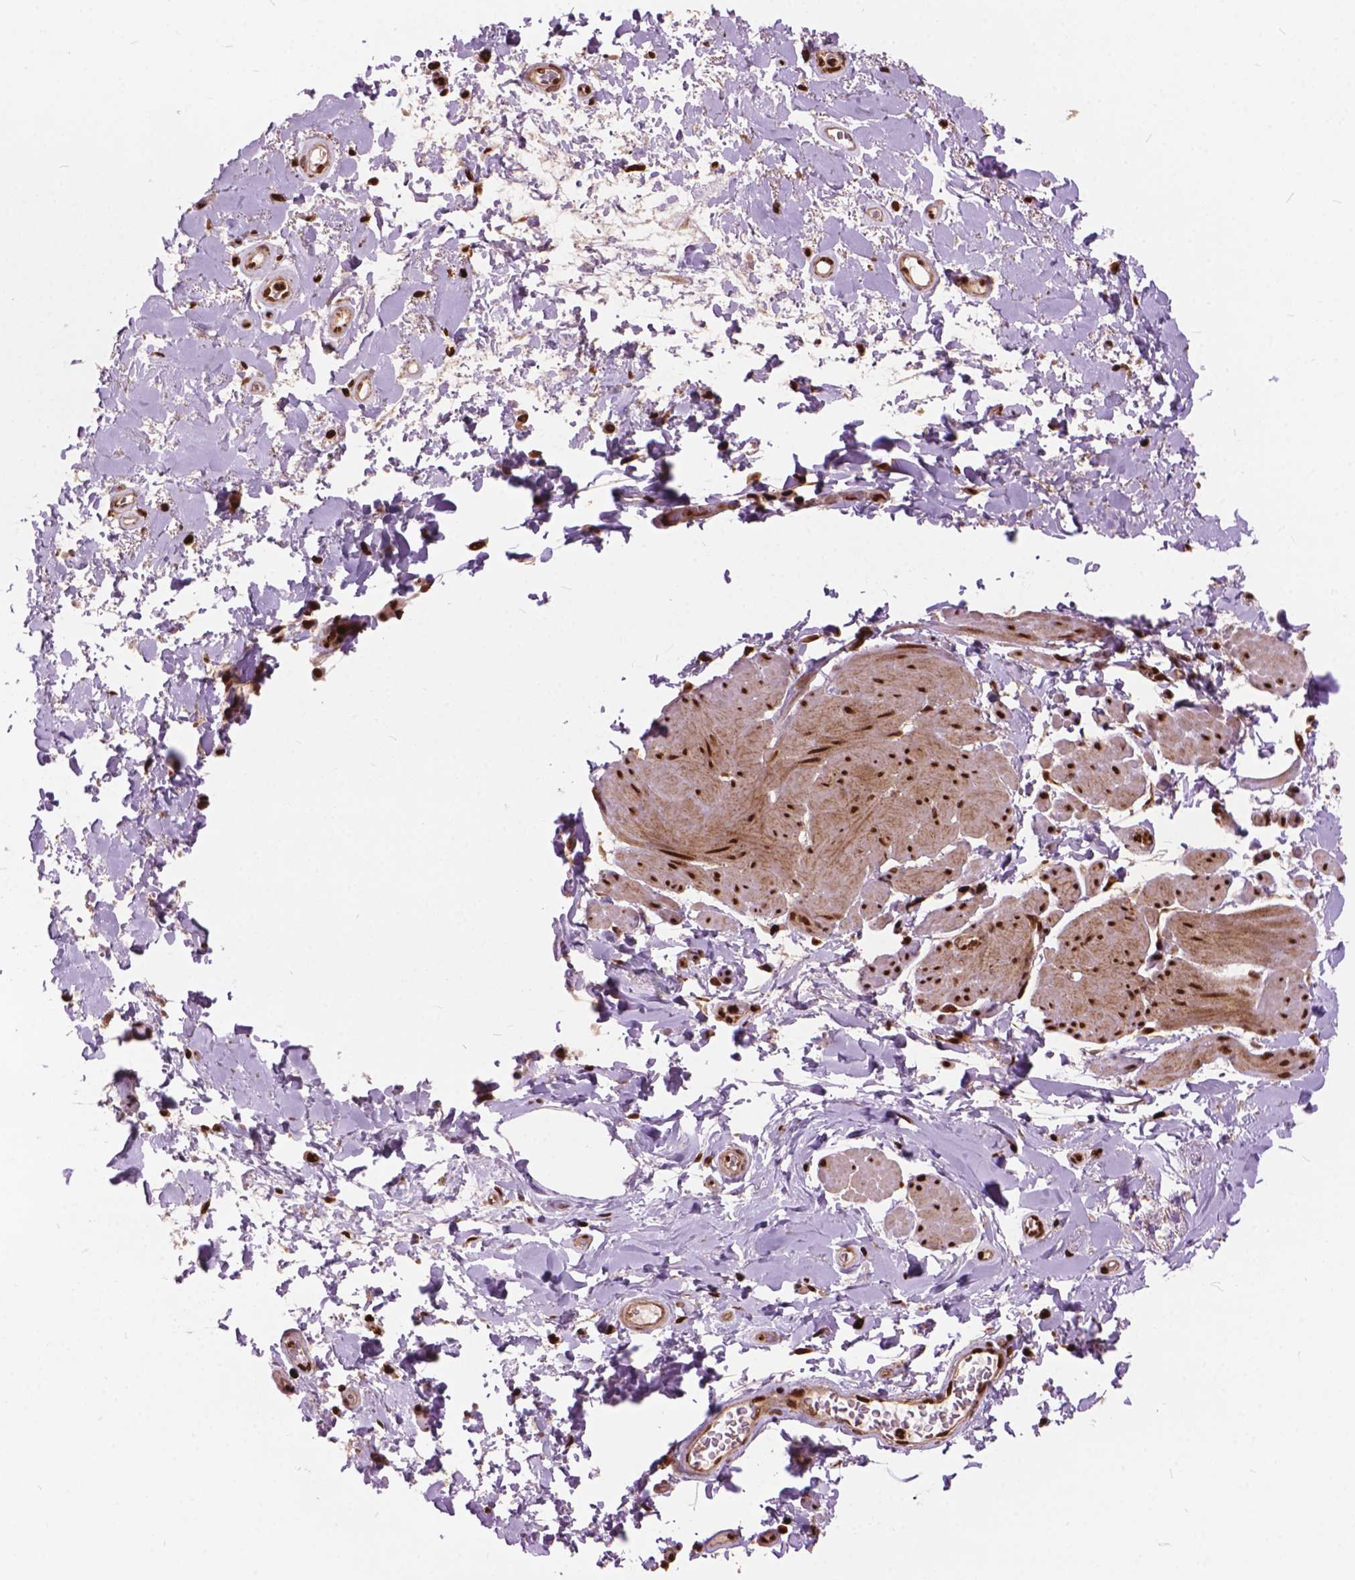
{"staining": {"intensity": "strong", "quantity": ">75%", "location": "nuclear"}, "tissue": "adipose tissue", "cell_type": "Adipocytes", "image_type": "normal", "snomed": [{"axis": "morphology", "description": "Normal tissue, NOS"}, {"axis": "topography", "description": "Urinary bladder"}, {"axis": "topography", "description": "Peripheral nerve tissue"}], "caption": "IHC (DAB (3,3'-diaminobenzidine)) staining of normal adipose tissue demonstrates strong nuclear protein positivity in approximately >75% of adipocytes.", "gene": "ANP32A", "patient": {"sex": "female", "age": 60}}